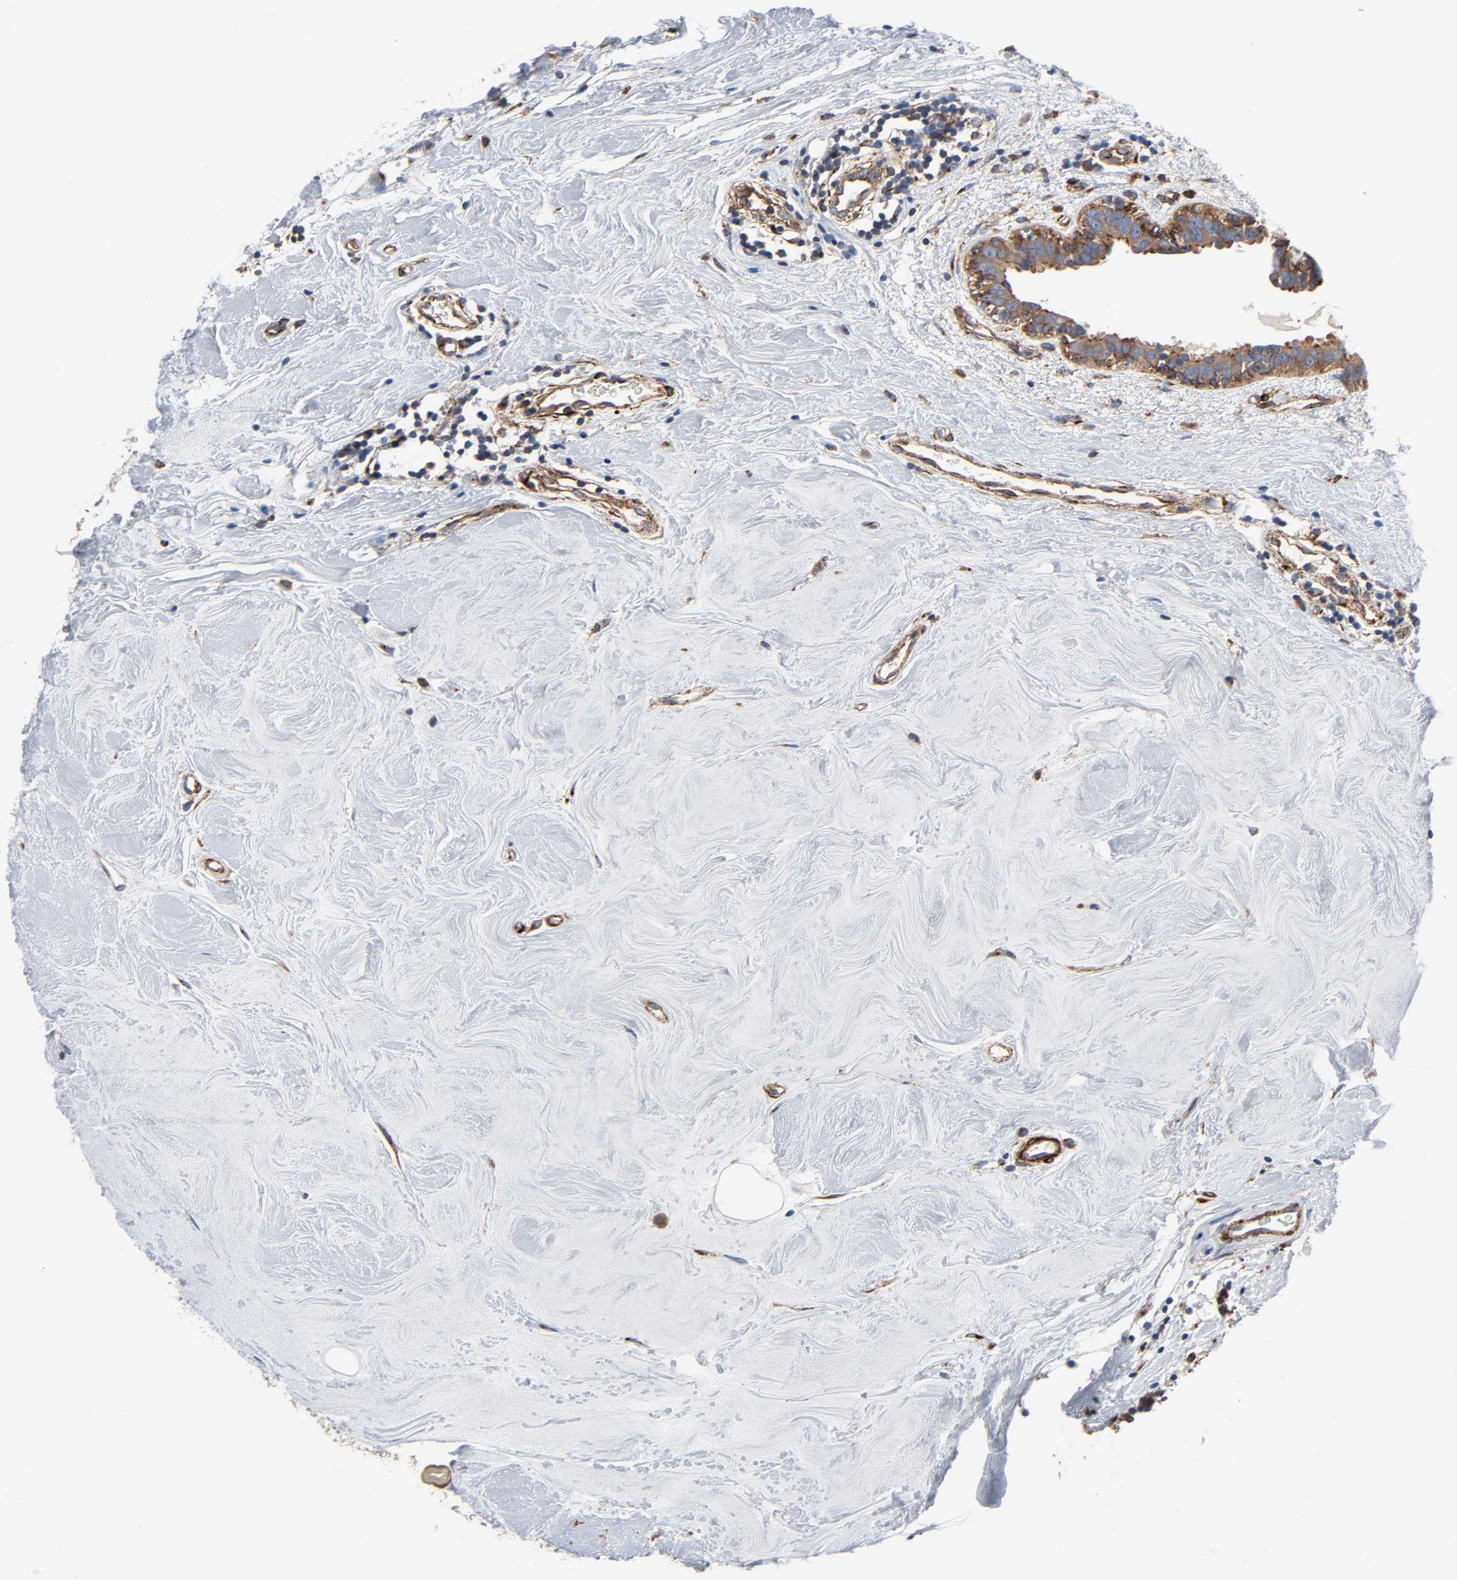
{"staining": {"intensity": "strong", "quantity": ">75%", "location": "cytoplasmic/membranous"}, "tissue": "breast cancer", "cell_type": "Tumor cells", "image_type": "cancer", "snomed": [{"axis": "morphology", "description": "Duct carcinoma"}, {"axis": "topography", "description": "Breast"}], "caption": "A histopathology image of breast cancer (intraductal carcinoma) stained for a protein shows strong cytoplasmic/membranous brown staining in tumor cells.", "gene": "ARHGAP1", "patient": {"sex": "female", "age": 40}}